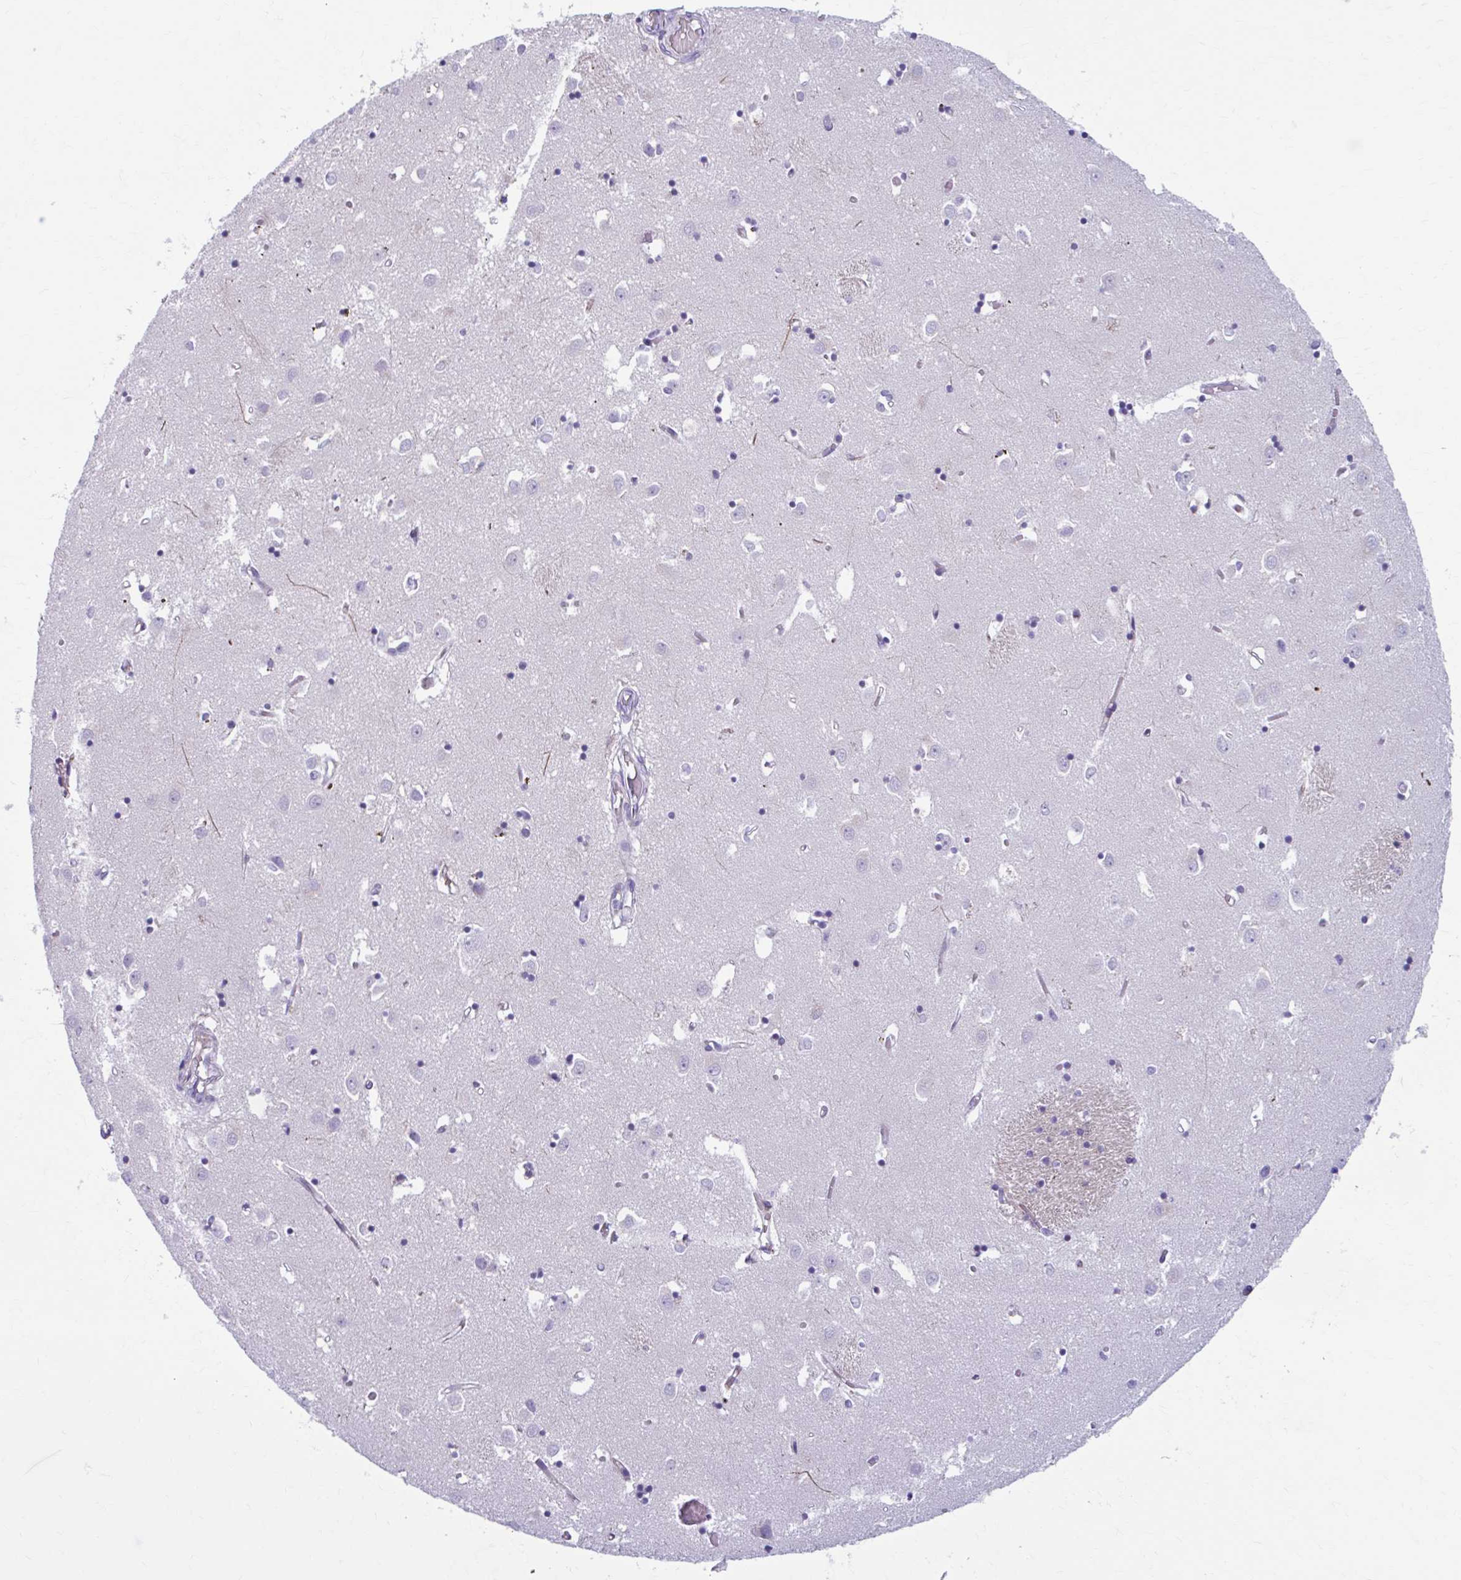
{"staining": {"intensity": "negative", "quantity": "none", "location": "none"}, "tissue": "caudate", "cell_type": "Glial cells", "image_type": "normal", "snomed": [{"axis": "morphology", "description": "Normal tissue, NOS"}, {"axis": "topography", "description": "Lateral ventricle wall"}], "caption": "Protein analysis of unremarkable caudate exhibits no significant staining in glial cells. (Stains: DAB (3,3'-diaminobenzidine) immunohistochemistry with hematoxylin counter stain, Microscopy: brightfield microscopy at high magnification).", "gene": "C12orf71", "patient": {"sex": "male", "age": 70}}